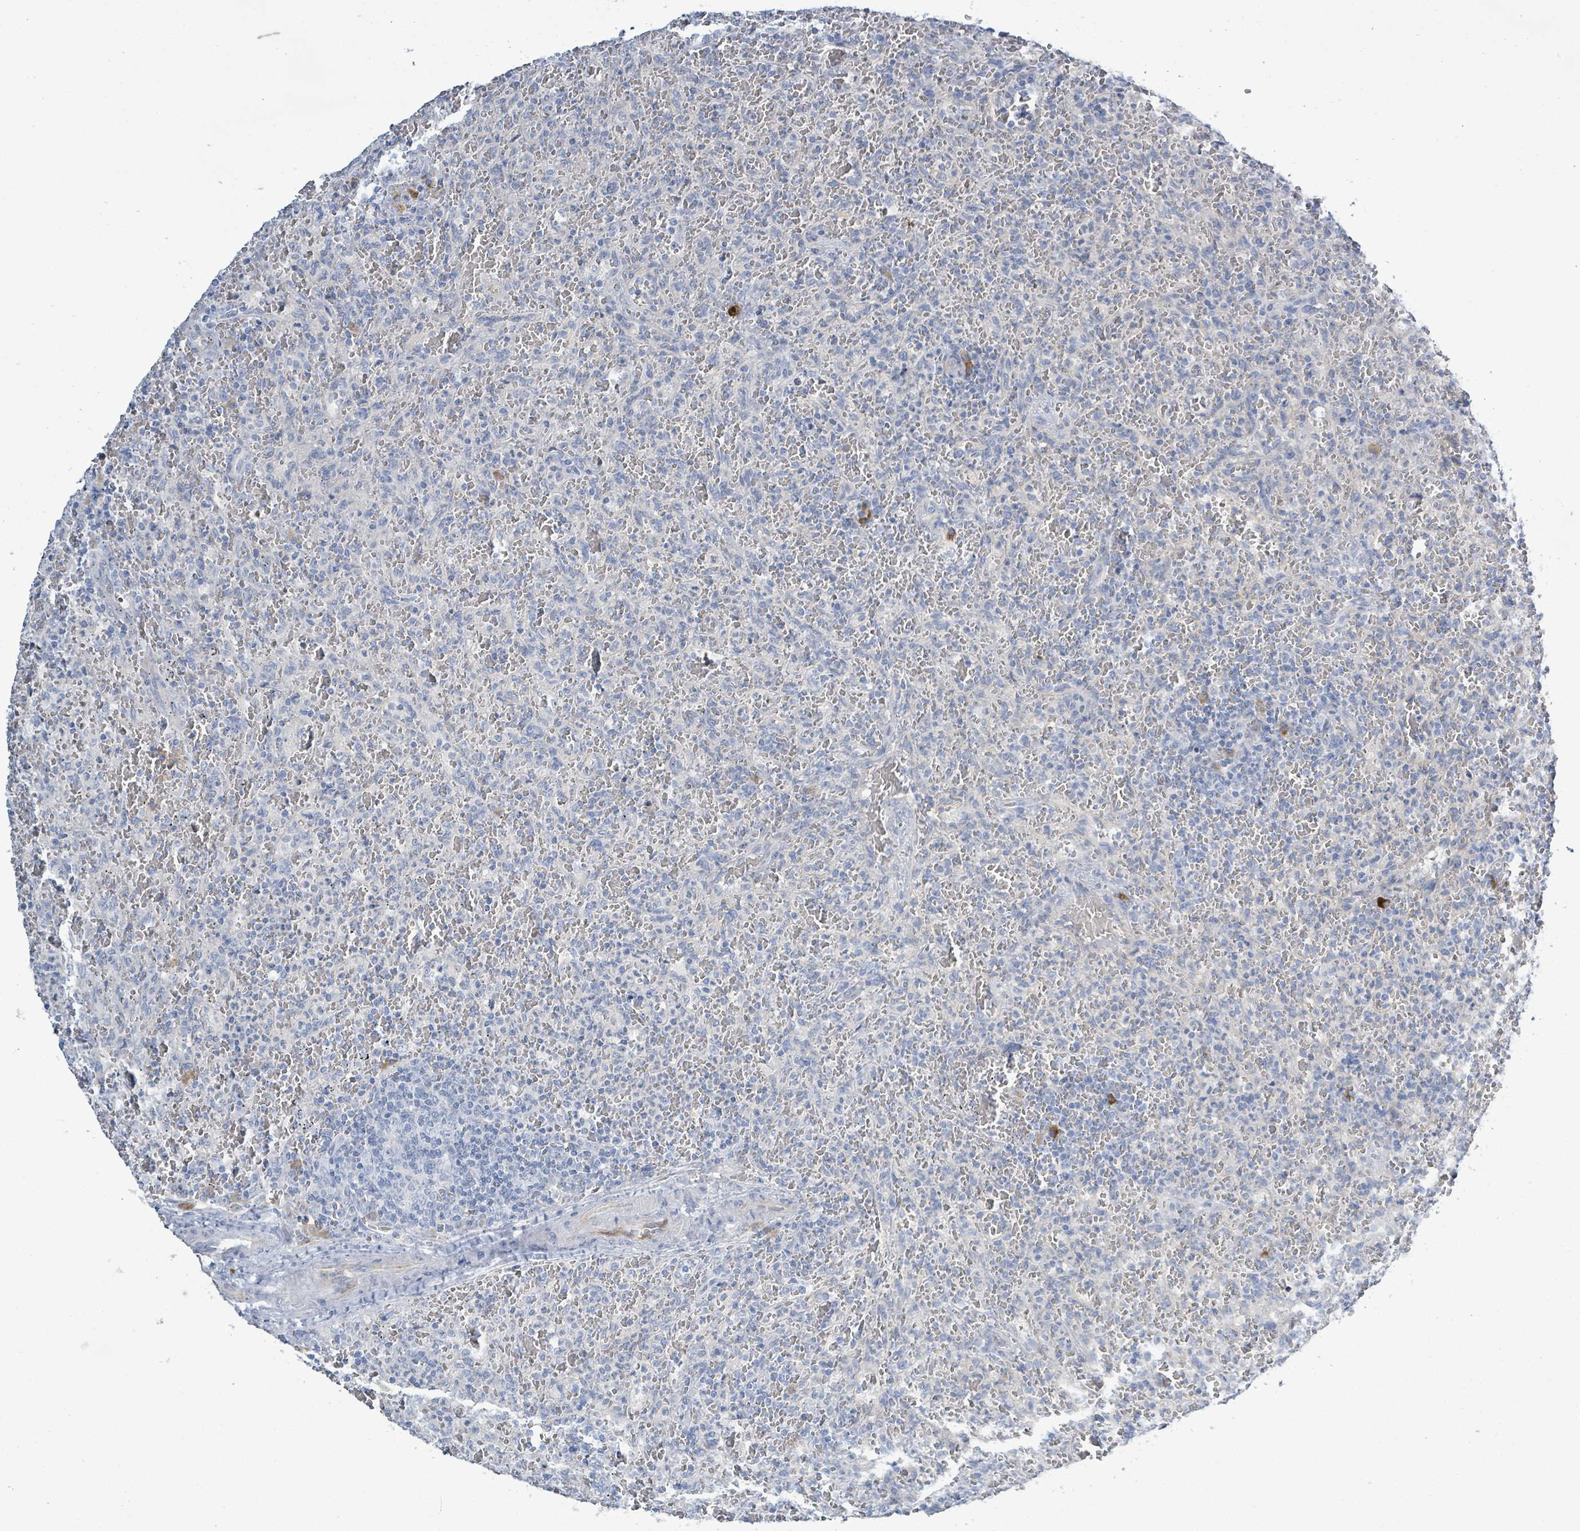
{"staining": {"intensity": "negative", "quantity": "none", "location": "none"}, "tissue": "lymphoma", "cell_type": "Tumor cells", "image_type": "cancer", "snomed": [{"axis": "morphology", "description": "Malignant lymphoma, non-Hodgkin's type, Low grade"}, {"axis": "topography", "description": "Spleen"}], "caption": "IHC photomicrograph of human malignant lymphoma, non-Hodgkin's type (low-grade) stained for a protein (brown), which shows no expression in tumor cells.", "gene": "SIRPB1", "patient": {"sex": "female", "age": 64}}